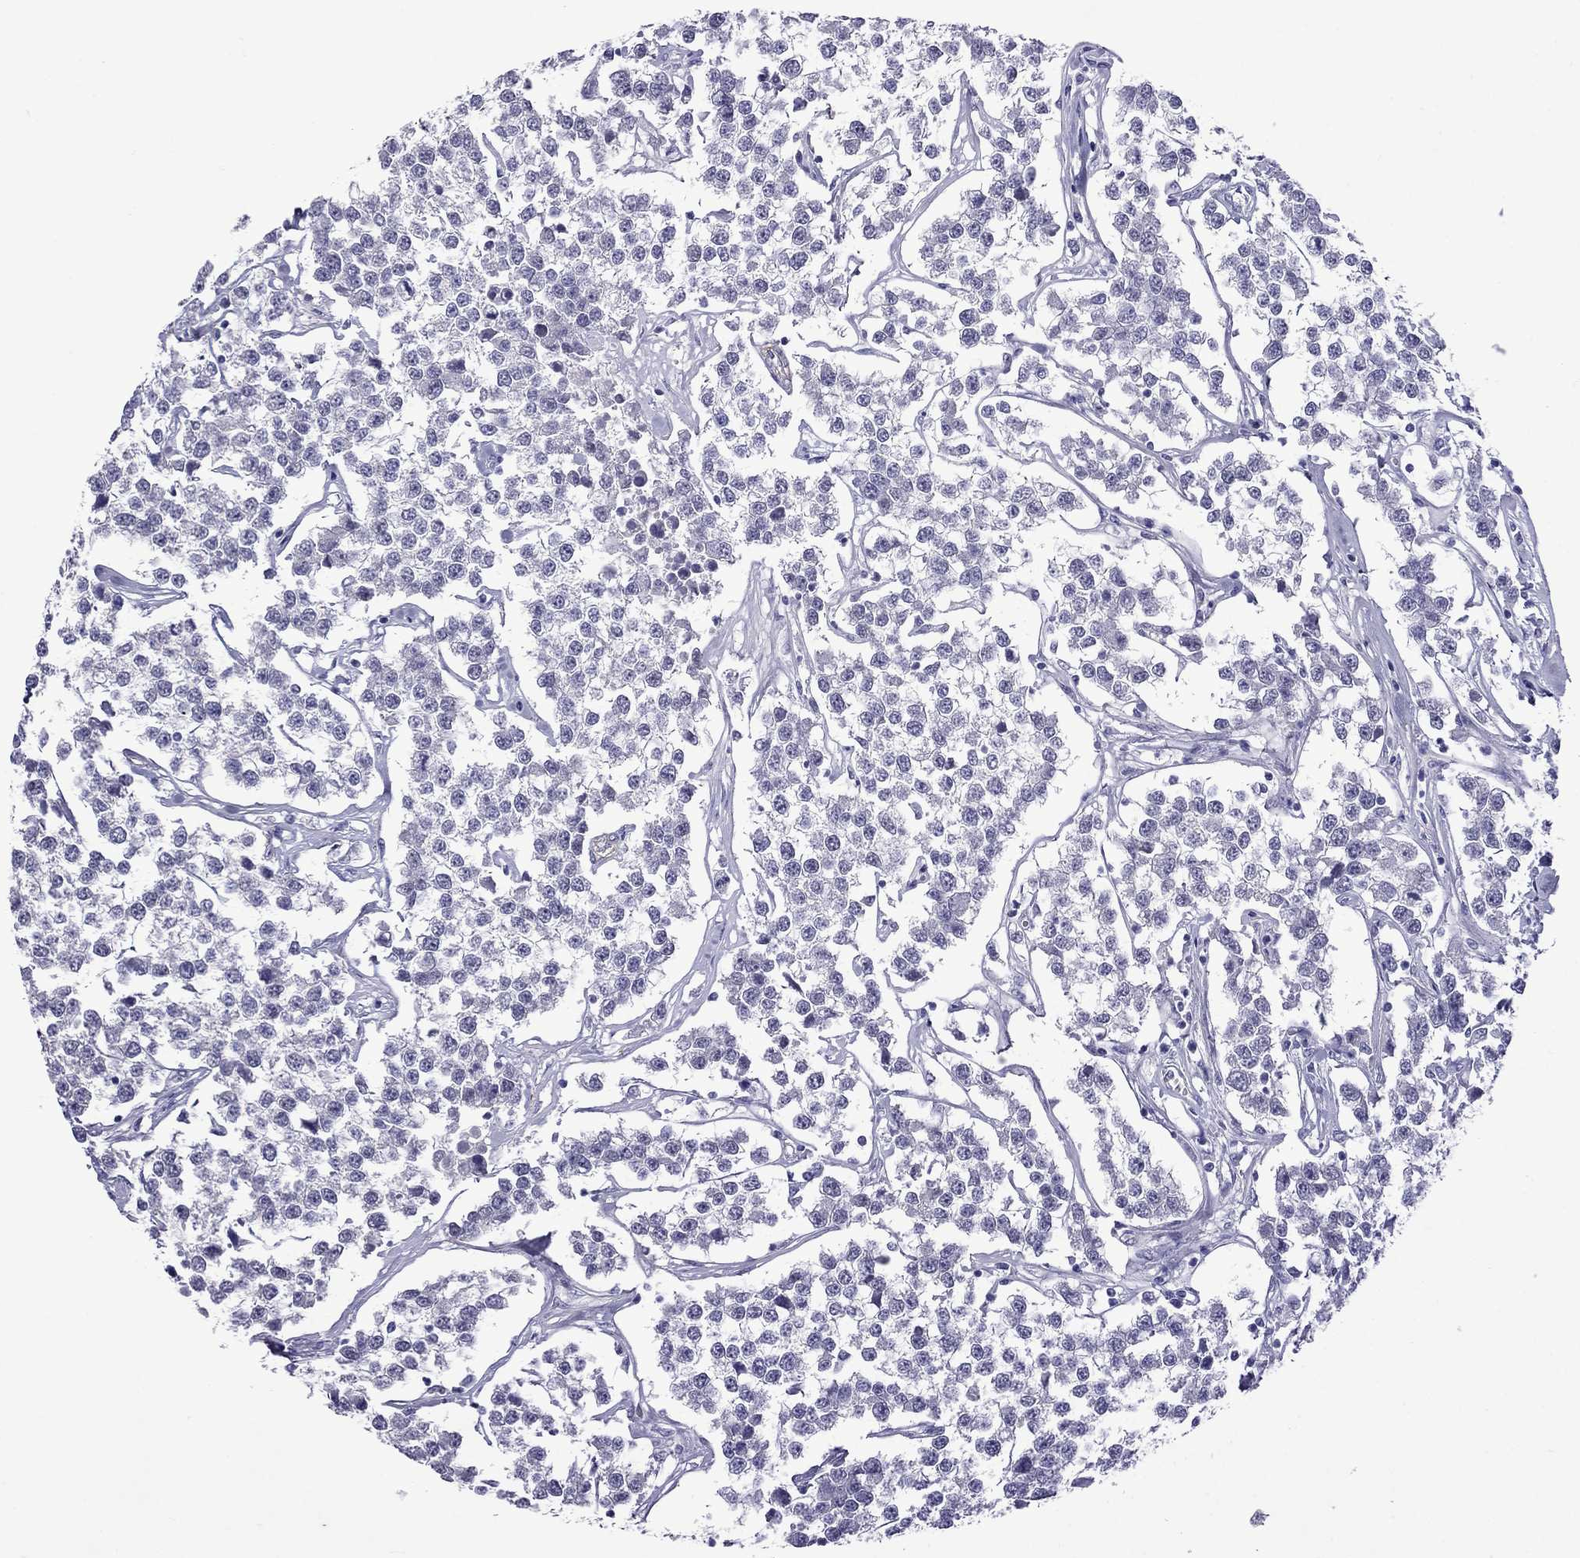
{"staining": {"intensity": "negative", "quantity": "none", "location": "none"}, "tissue": "testis cancer", "cell_type": "Tumor cells", "image_type": "cancer", "snomed": [{"axis": "morphology", "description": "Seminoma, NOS"}, {"axis": "topography", "description": "Testis"}], "caption": "There is no significant expression in tumor cells of seminoma (testis). (Stains: DAB (3,3'-diaminobenzidine) IHC with hematoxylin counter stain, Microscopy: brightfield microscopy at high magnification).", "gene": "CHRNA5", "patient": {"sex": "male", "age": 59}}